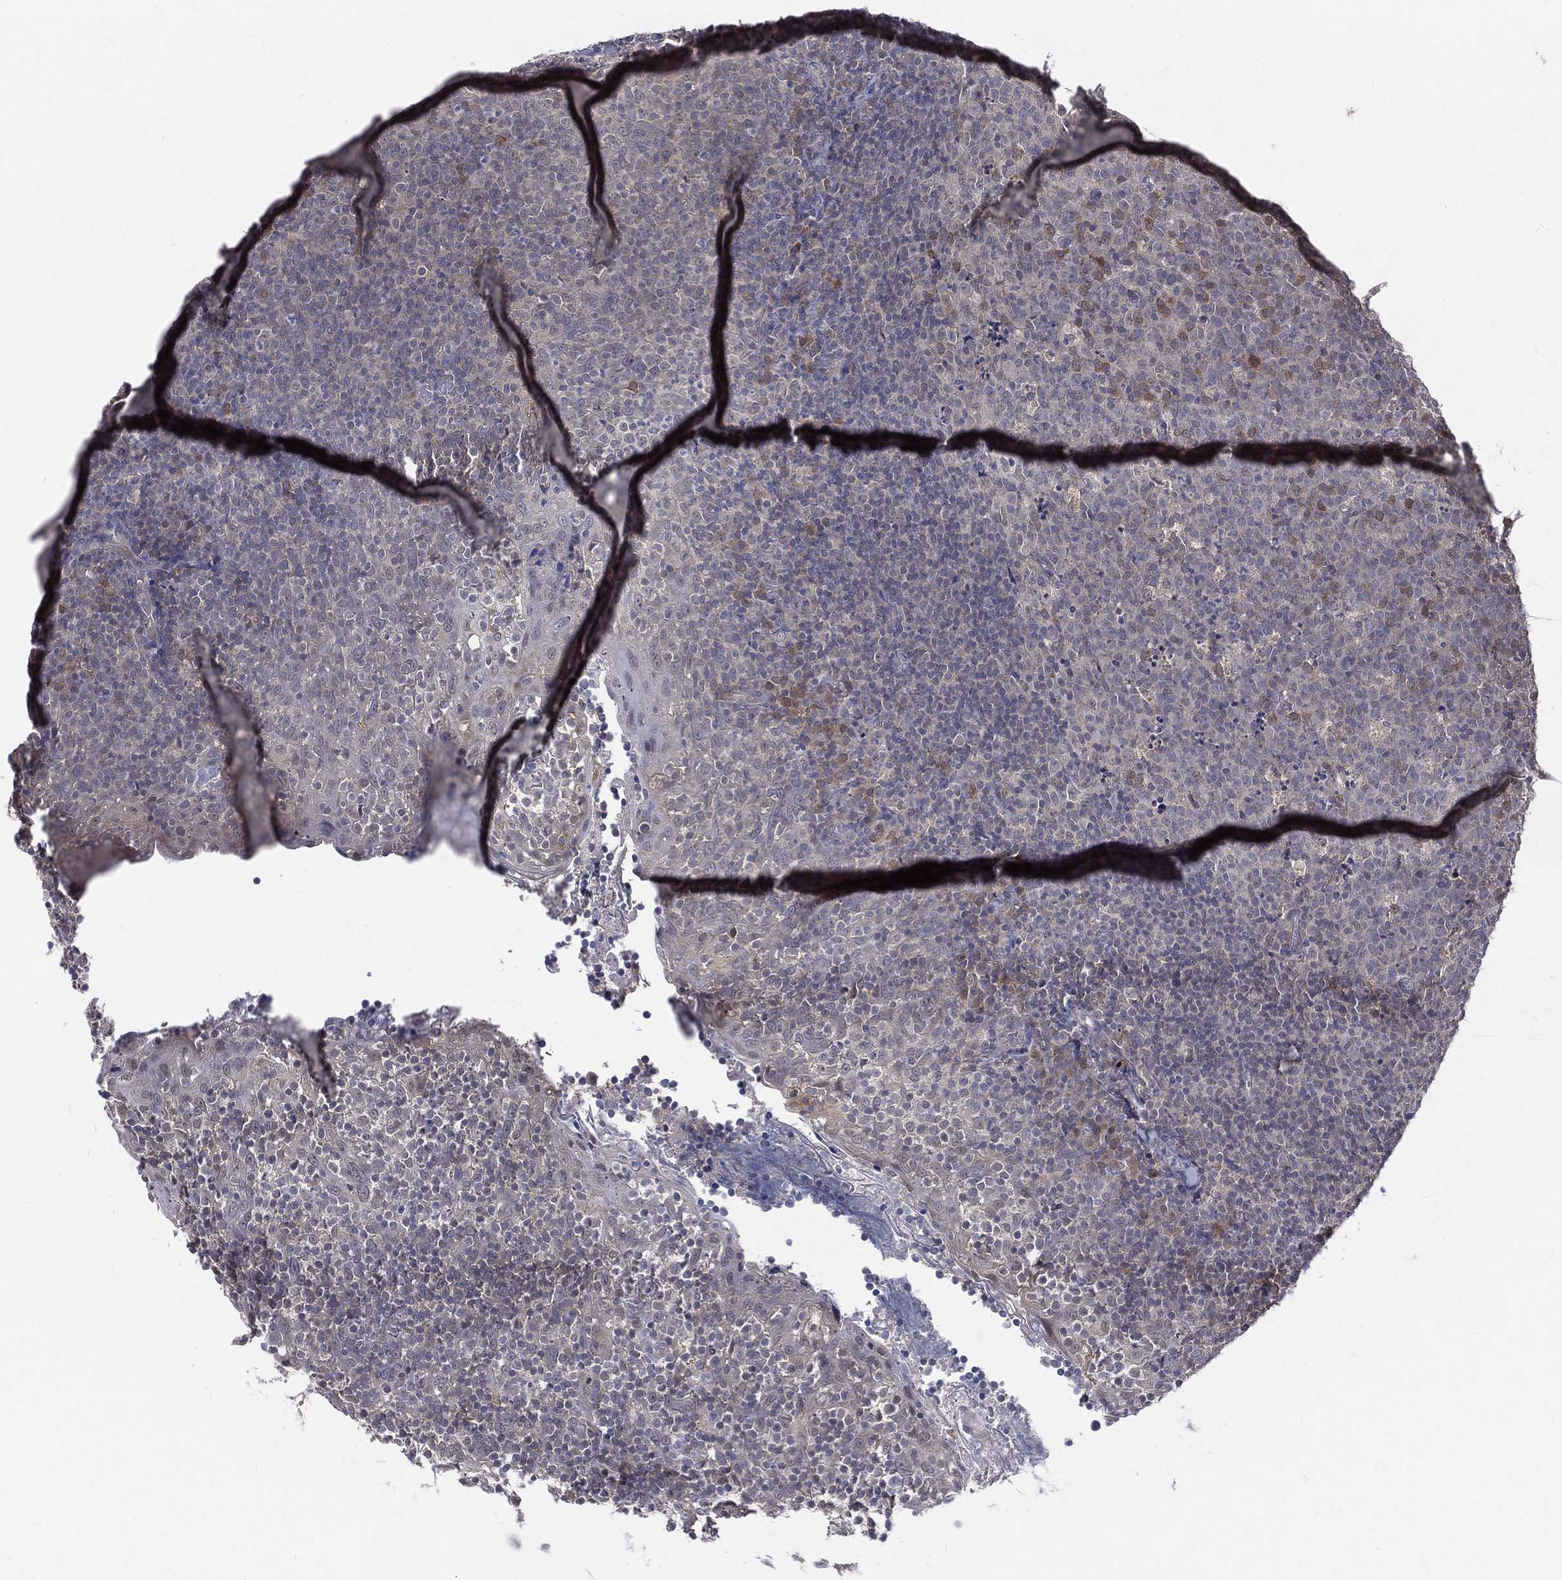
{"staining": {"intensity": "moderate", "quantity": "<25%", "location": "cytoplasmic/membranous"}, "tissue": "tonsil", "cell_type": "Germinal center cells", "image_type": "normal", "snomed": [{"axis": "morphology", "description": "Normal tissue, NOS"}, {"axis": "topography", "description": "Tonsil"}], "caption": "Immunohistochemistry (IHC) photomicrograph of normal human tonsil stained for a protein (brown), which exhibits low levels of moderate cytoplasmic/membranous expression in about <25% of germinal center cells.", "gene": "DLG4", "patient": {"sex": "female", "age": 5}}